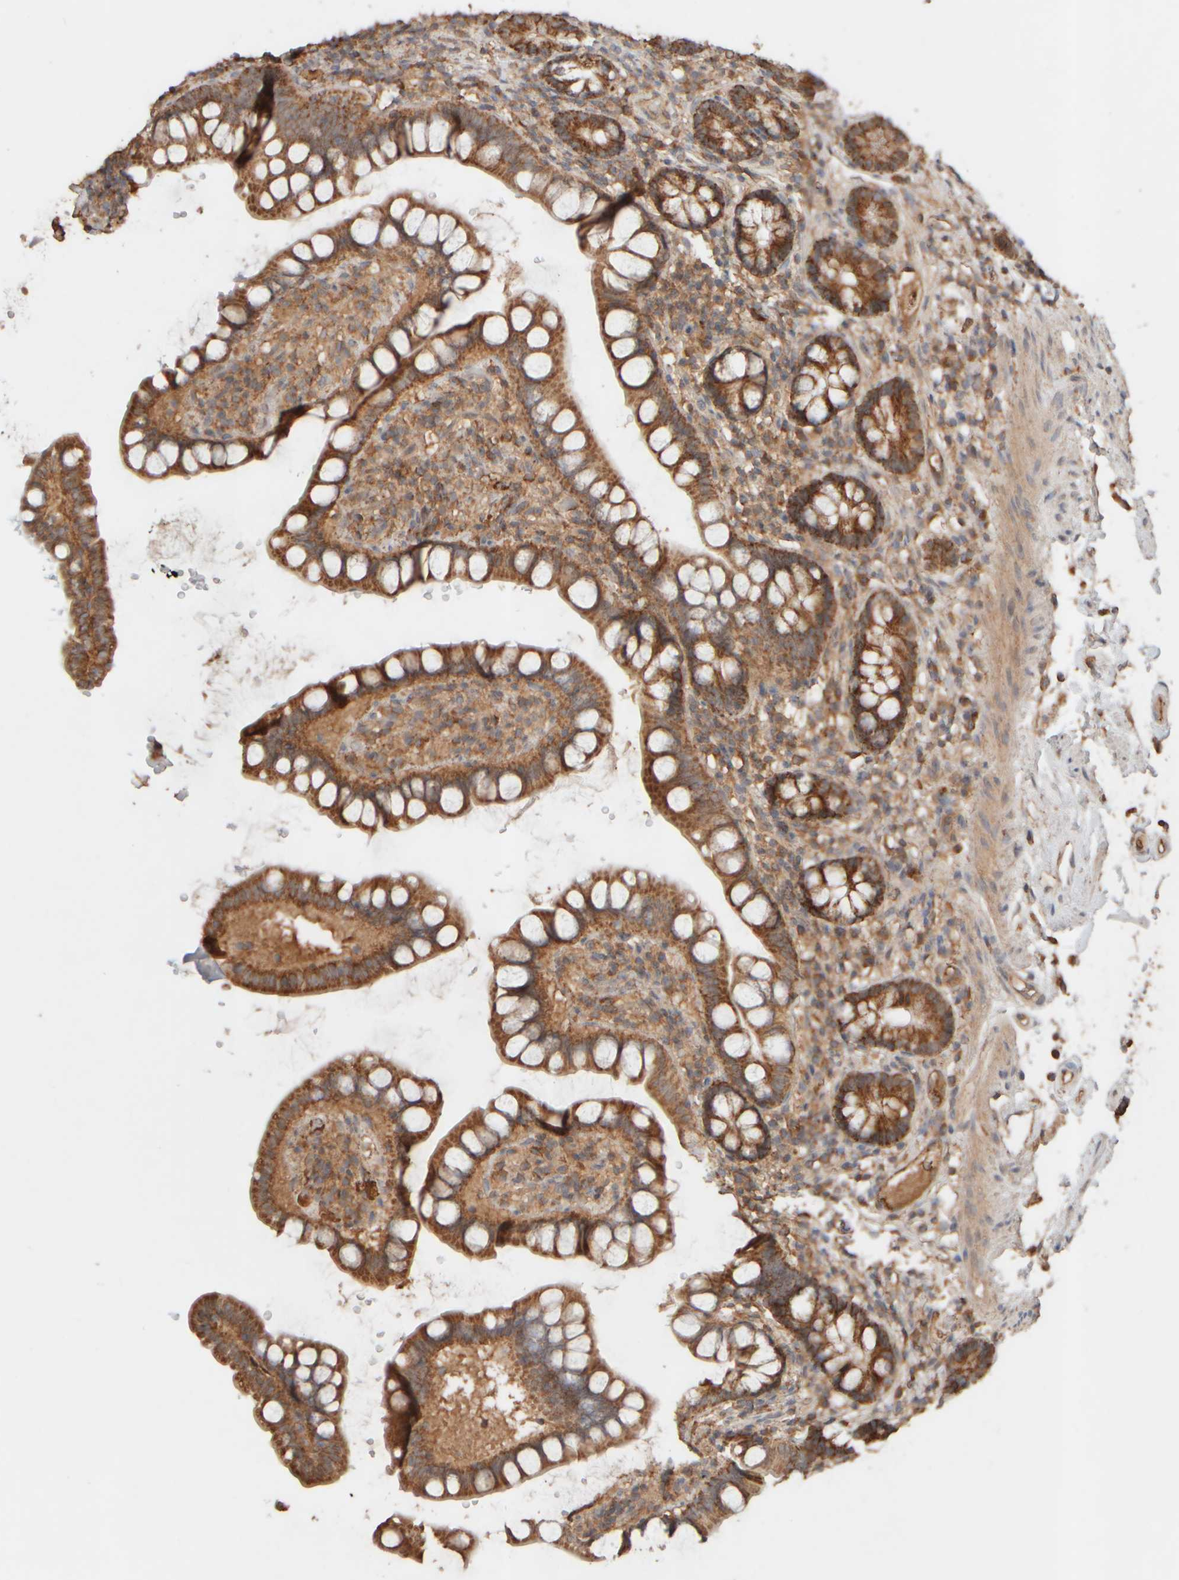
{"staining": {"intensity": "strong", "quantity": ">75%", "location": "cytoplasmic/membranous"}, "tissue": "small intestine", "cell_type": "Glandular cells", "image_type": "normal", "snomed": [{"axis": "morphology", "description": "Normal tissue, NOS"}, {"axis": "topography", "description": "Smooth muscle"}, {"axis": "topography", "description": "Small intestine"}], "caption": "Immunohistochemistry of normal small intestine shows high levels of strong cytoplasmic/membranous staining in approximately >75% of glandular cells. The staining was performed using DAB (3,3'-diaminobenzidine) to visualize the protein expression in brown, while the nuclei were stained in blue with hematoxylin (Magnification: 20x).", "gene": "EIF2B3", "patient": {"sex": "female", "age": 84}}